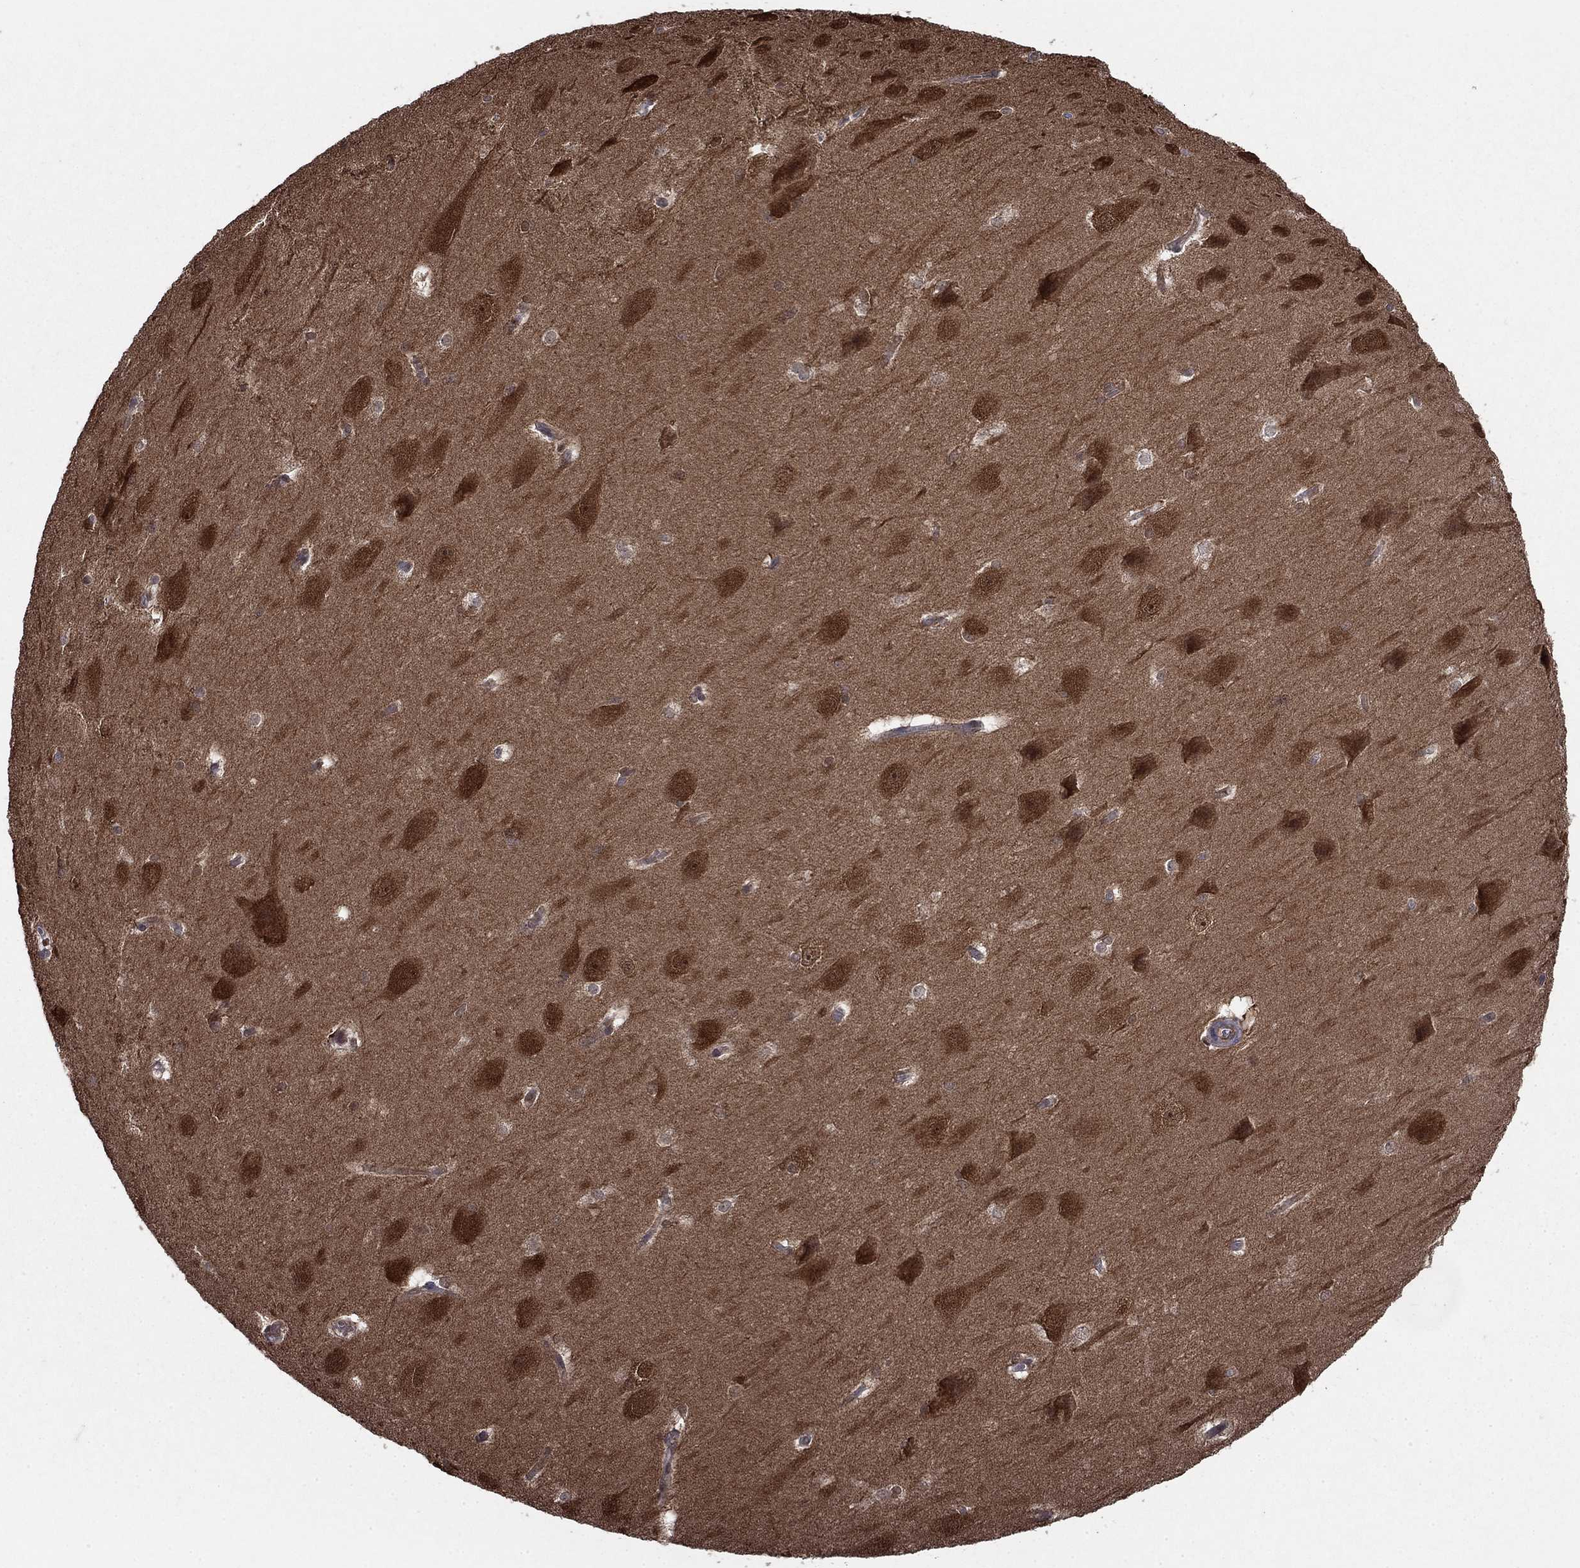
{"staining": {"intensity": "negative", "quantity": "none", "location": "none"}, "tissue": "hippocampus", "cell_type": "Glial cells", "image_type": "normal", "snomed": [{"axis": "morphology", "description": "Normal tissue, NOS"}, {"axis": "topography", "description": "Cerebral cortex"}, {"axis": "topography", "description": "Hippocampus"}], "caption": "Unremarkable hippocampus was stained to show a protein in brown. There is no significant staining in glial cells. (DAB immunohistochemistry with hematoxylin counter stain).", "gene": "CACYBP", "patient": {"sex": "female", "age": 19}}